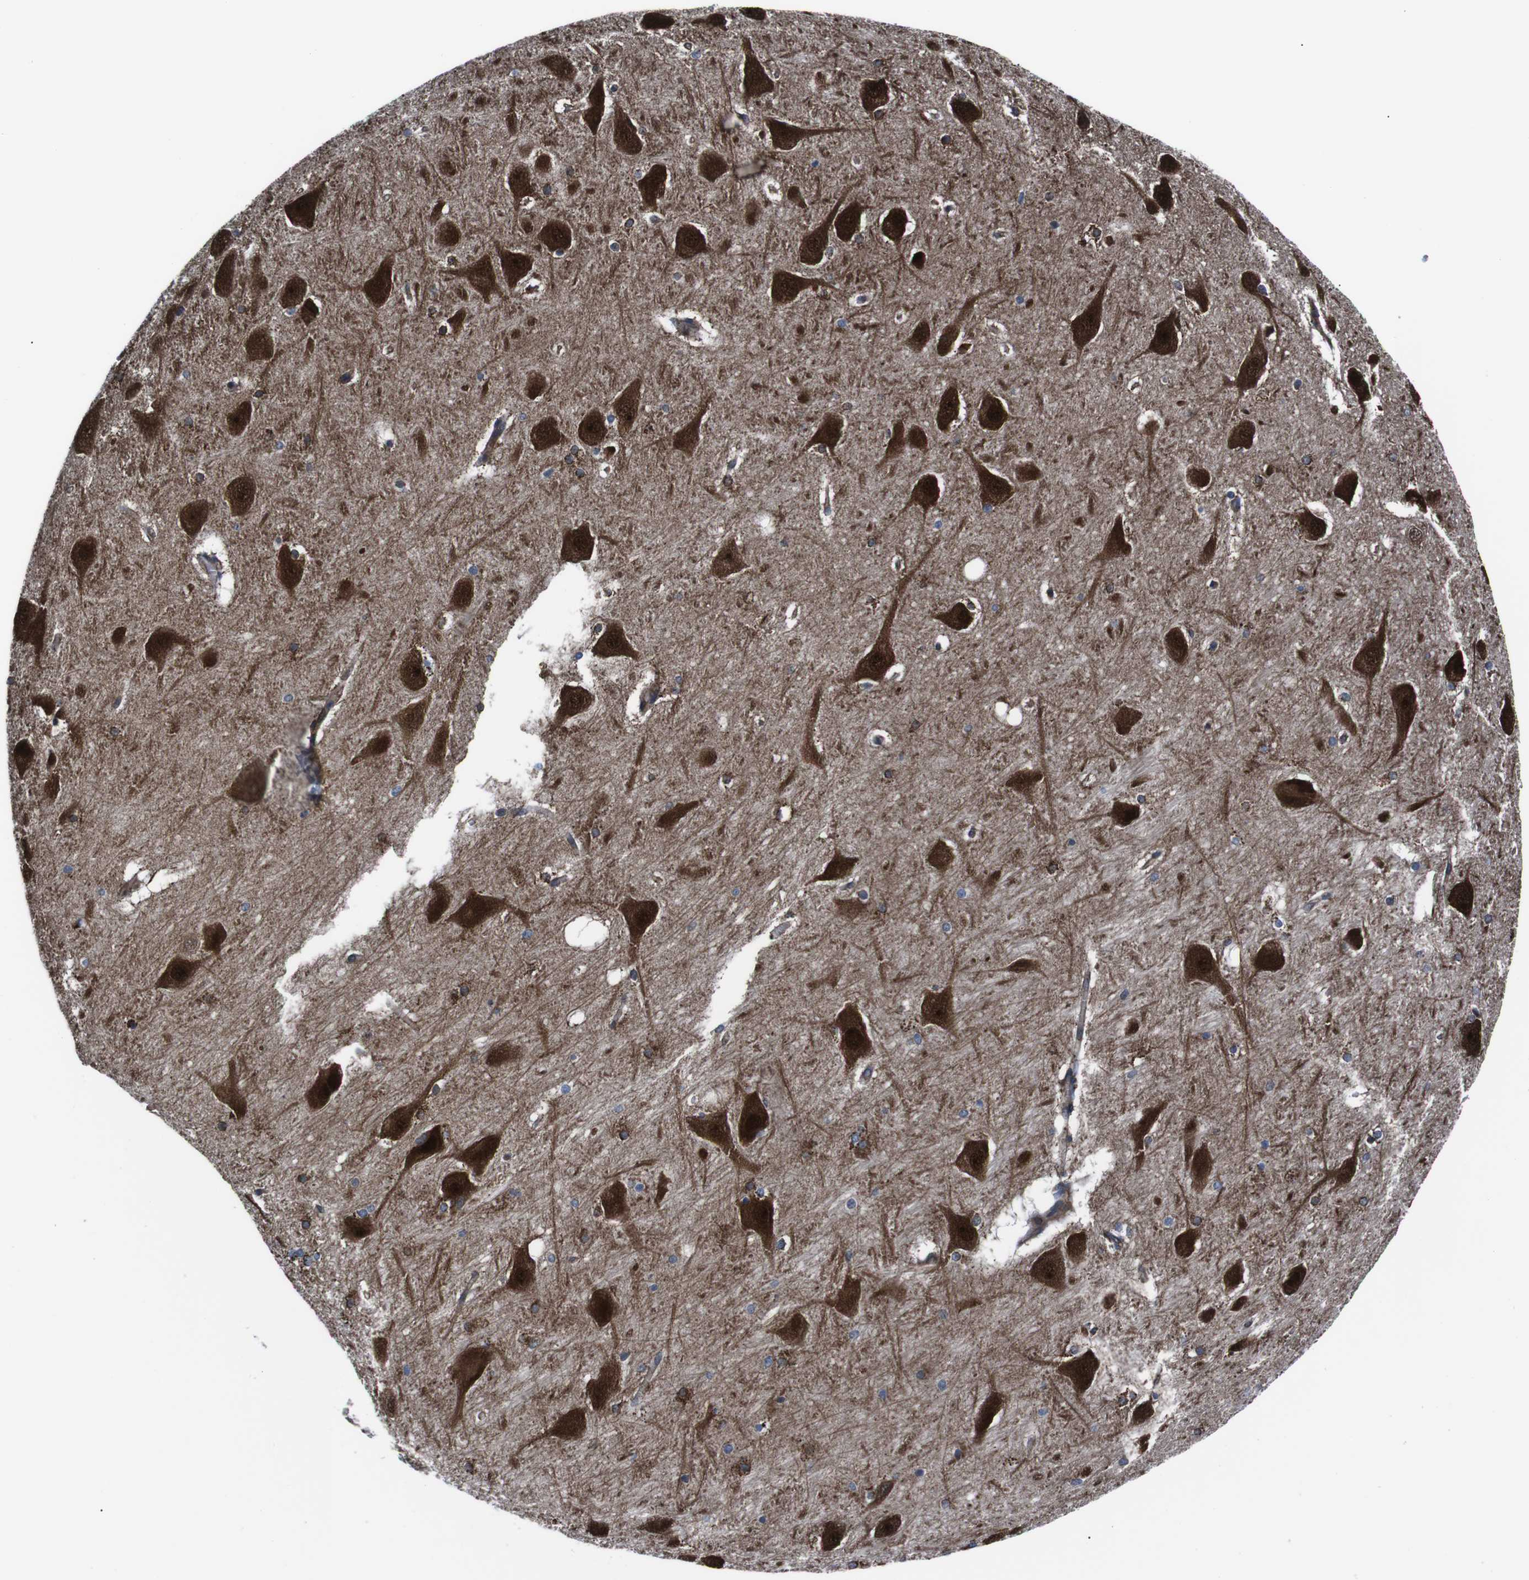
{"staining": {"intensity": "strong", "quantity": "25%-75%", "location": "cytoplasmic/membranous"}, "tissue": "hippocampus", "cell_type": "Glial cells", "image_type": "normal", "snomed": [{"axis": "morphology", "description": "Normal tissue, NOS"}, {"axis": "topography", "description": "Hippocampus"}], "caption": "Strong cytoplasmic/membranous protein positivity is appreciated in about 25%-75% of glial cells in hippocampus. (DAB (3,3'-diaminobenzidine) IHC with brightfield microscopy, high magnification).", "gene": "EIF4A2", "patient": {"sex": "male", "age": 45}}